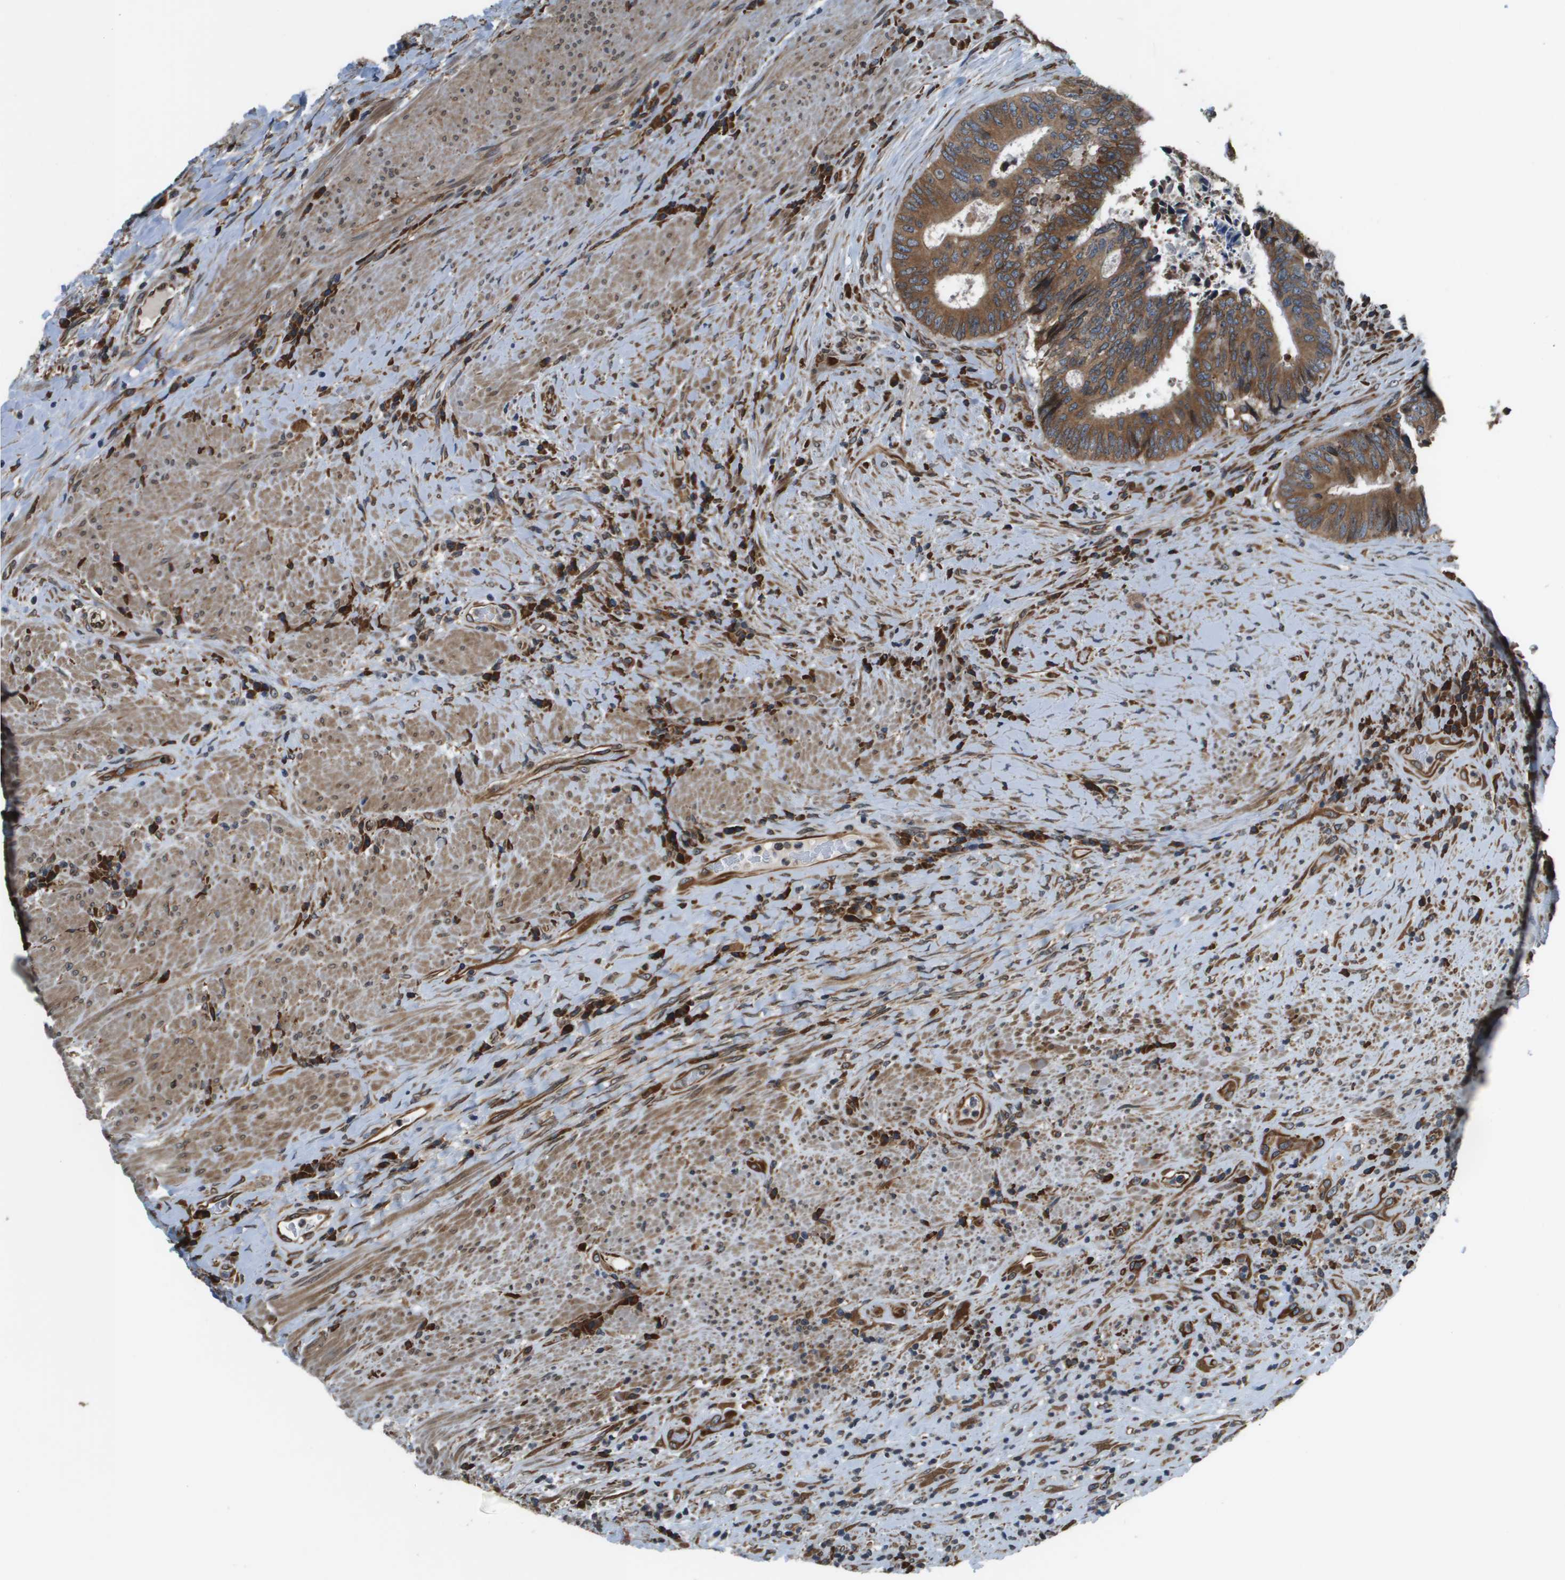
{"staining": {"intensity": "moderate", "quantity": ">75%", "location": "cytoplasmic/membranous"}, "tissue": "colorectal cancer", "cell_type": "Tumor cells", "image_type": "cancer", "snomed": [{"axis": "morphology", "description": "Adenocarcinoma, NOS"}, {"axis": "topography", "description": "Rectum"}], "caption": "This photomicrograph shows immunohistochemistry (IHC) staining of colorectal cancer, with medium moderate cytoplasmic/membranous expression in about >75% of tumor cells.", "gene": "SEC62", "patient": {"sex": "male", "age": 72}}